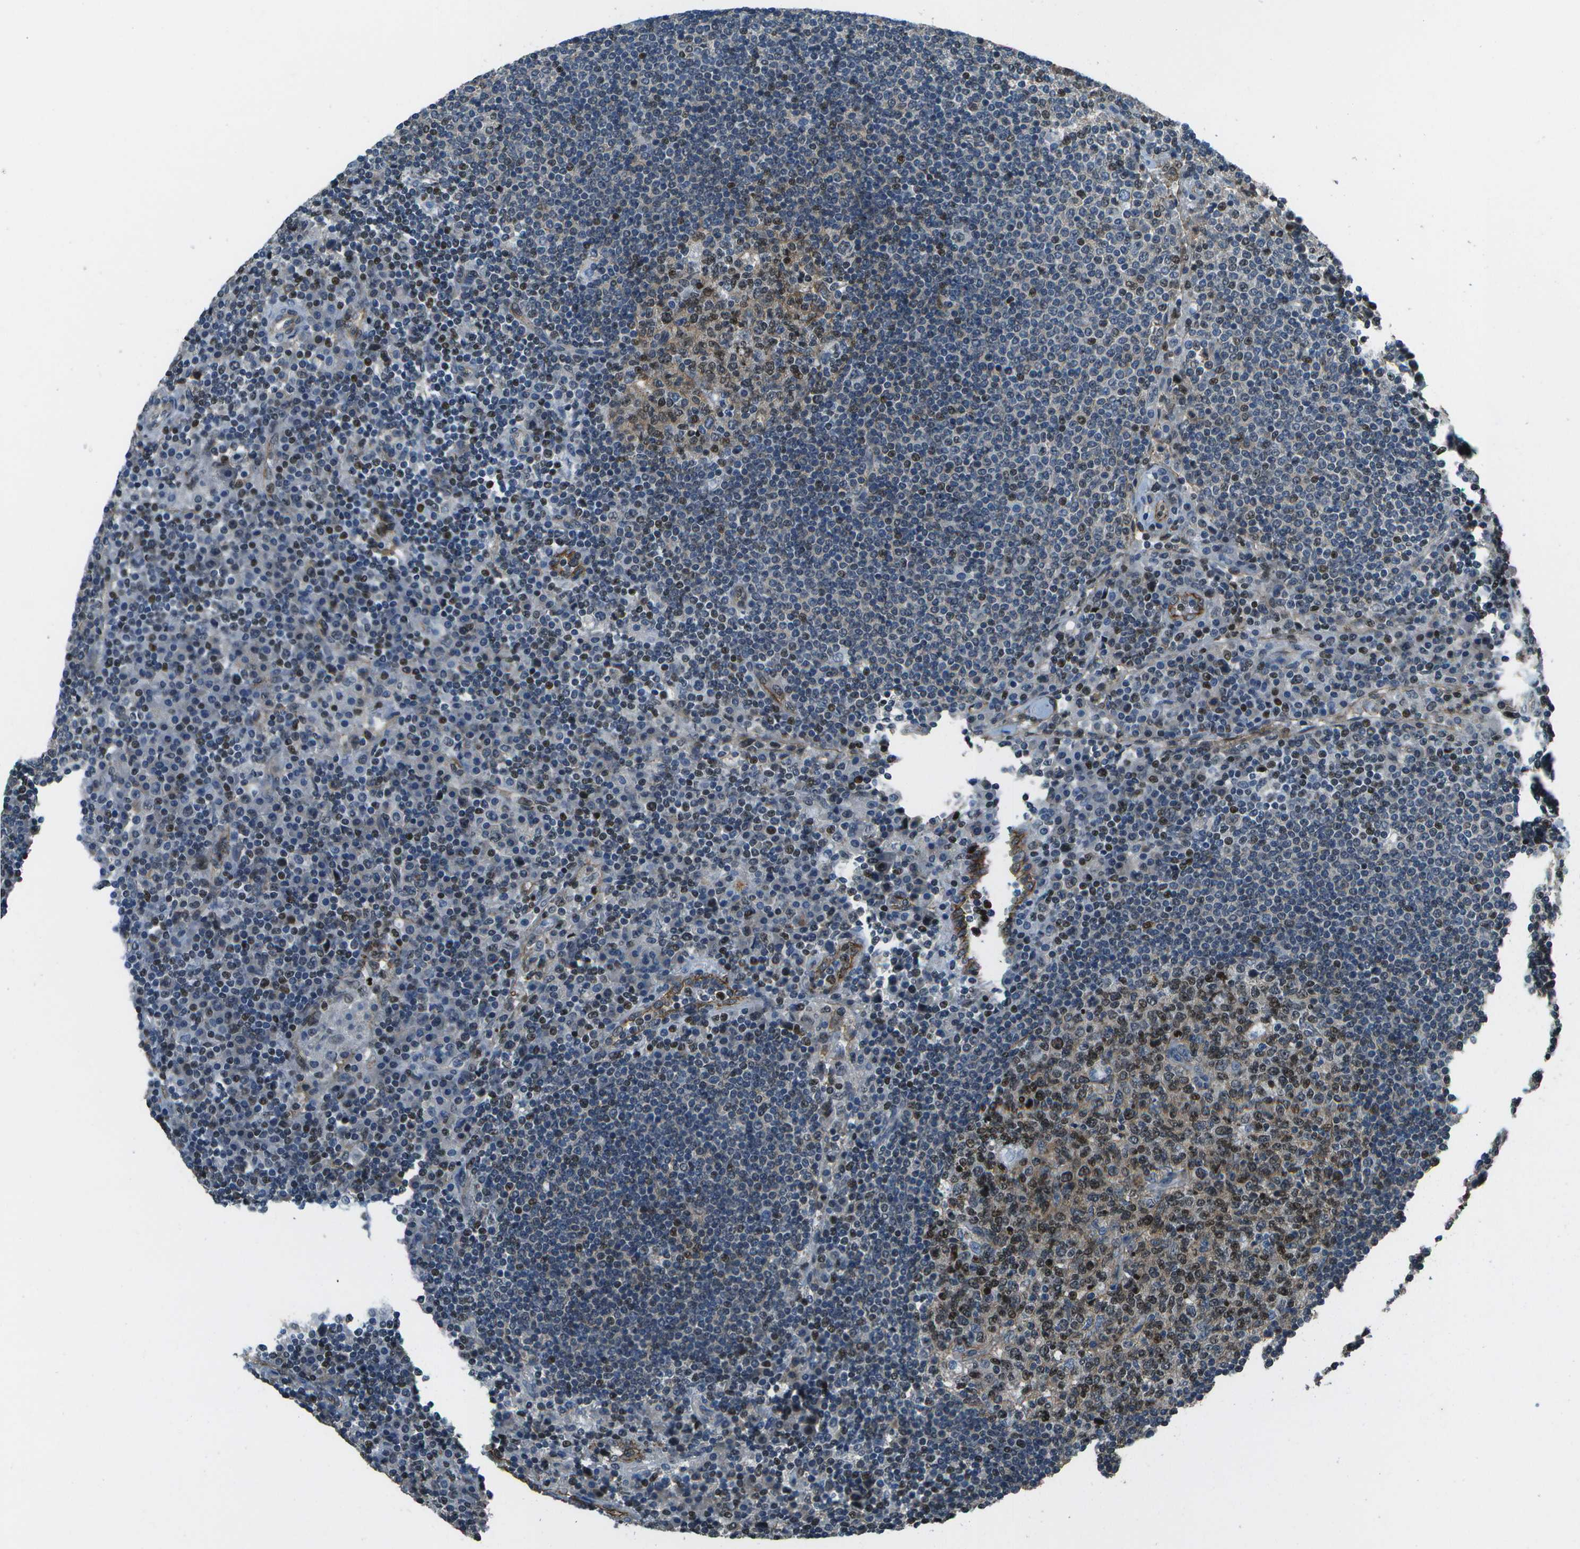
{"staining": {"intensity": "strong", "quantity": ">75%", "location": "nuclear"}, "tissue": "lymph node", "cell_type": "Germinal center cells", "image_type": "normal", "snomed": [{"axis": "morphology", "description": "Normal tissue, NOS"}, {"axis": "topography", "description": "Lymph node"}], "caption": "Germinal center cells display high levels of strong nuclear positivity in about >75% of cells in unremarkable lymph node.", "gene": "PDLIM1", "patient": {"sex": "female", "age": 53}}